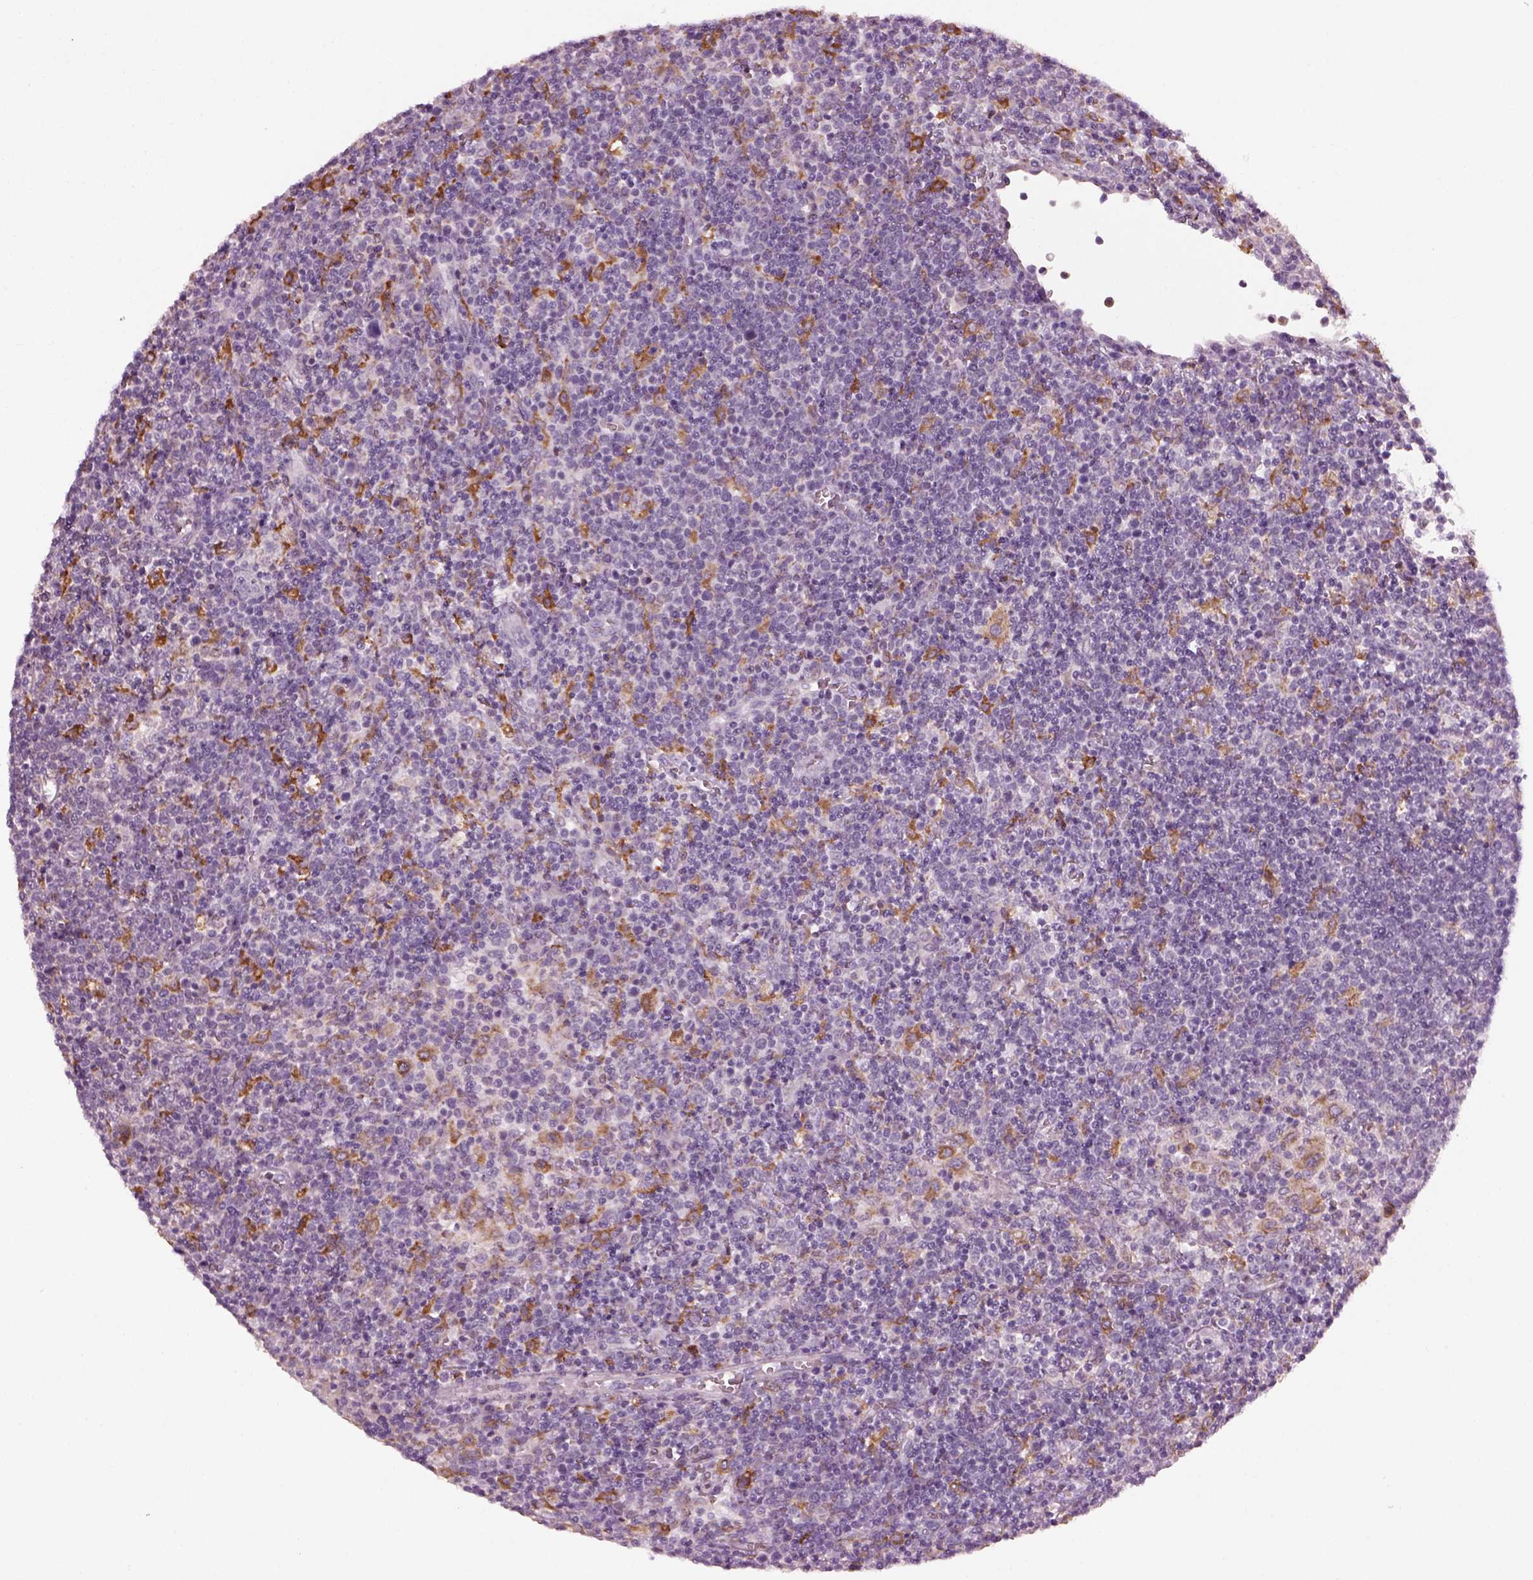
{"staining": {"intensity": "negative", "quantity": "none", "location": "none"}, "tissue": "lymphoma", "cell_type": "Tumor cells", "image_type": "cancer", "snomed": [{"axis": "morphology", "description": "Malignant lymphoma, non-Hodgkin's type, High grade"}, {"axis": "topography", "description": "Lymph node"}], "caption": "This is a photomicrograph of immunohistochemistry (IHC) staining of high-grade malignant lymphoma, non-Hodgkin's type, which shows no staining in tumor cells.", "gene": "TMEM231", "patient": {"sex": "male", "age": 61}}